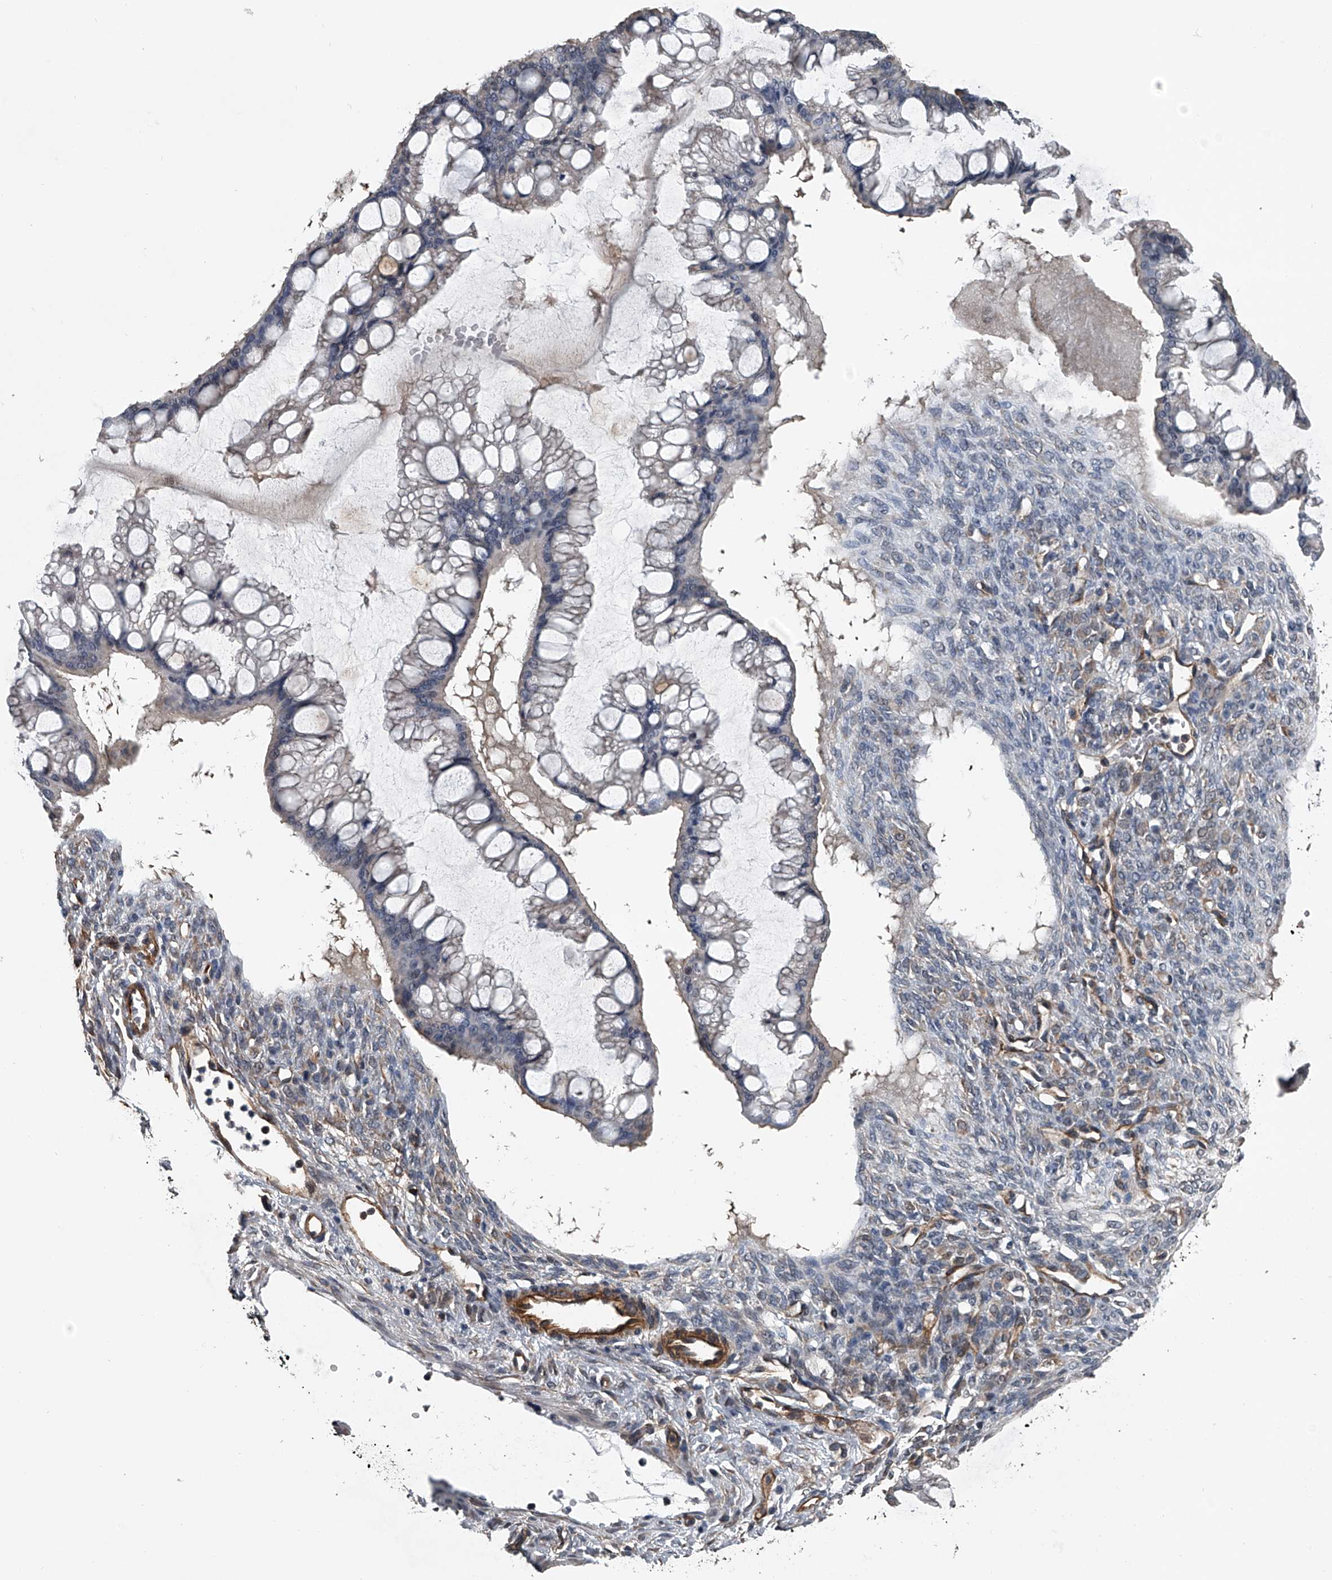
{"staining": {"intensity": "negative", "quantity": "none", "location": "none"}, "tissue": "ovarian cancer", "cell_type": "Tumor cells", "image_type": "cancer", "snomed": [{"axis": "morphology", "description": "Cystadenocarcinoma, mucinous, NOS"}, {"axis": "topography", "description": "Ovary"}], "caption": "Immunohistochemistry (IHC) histopathology image of human ovarian cancer (mucinous cystadenocarcinoma) stained for a protein (brown), which shows no expression in tumor cells.", "gene": "LDLRAD2", "patient": {"sex": "female", "age": 73}}